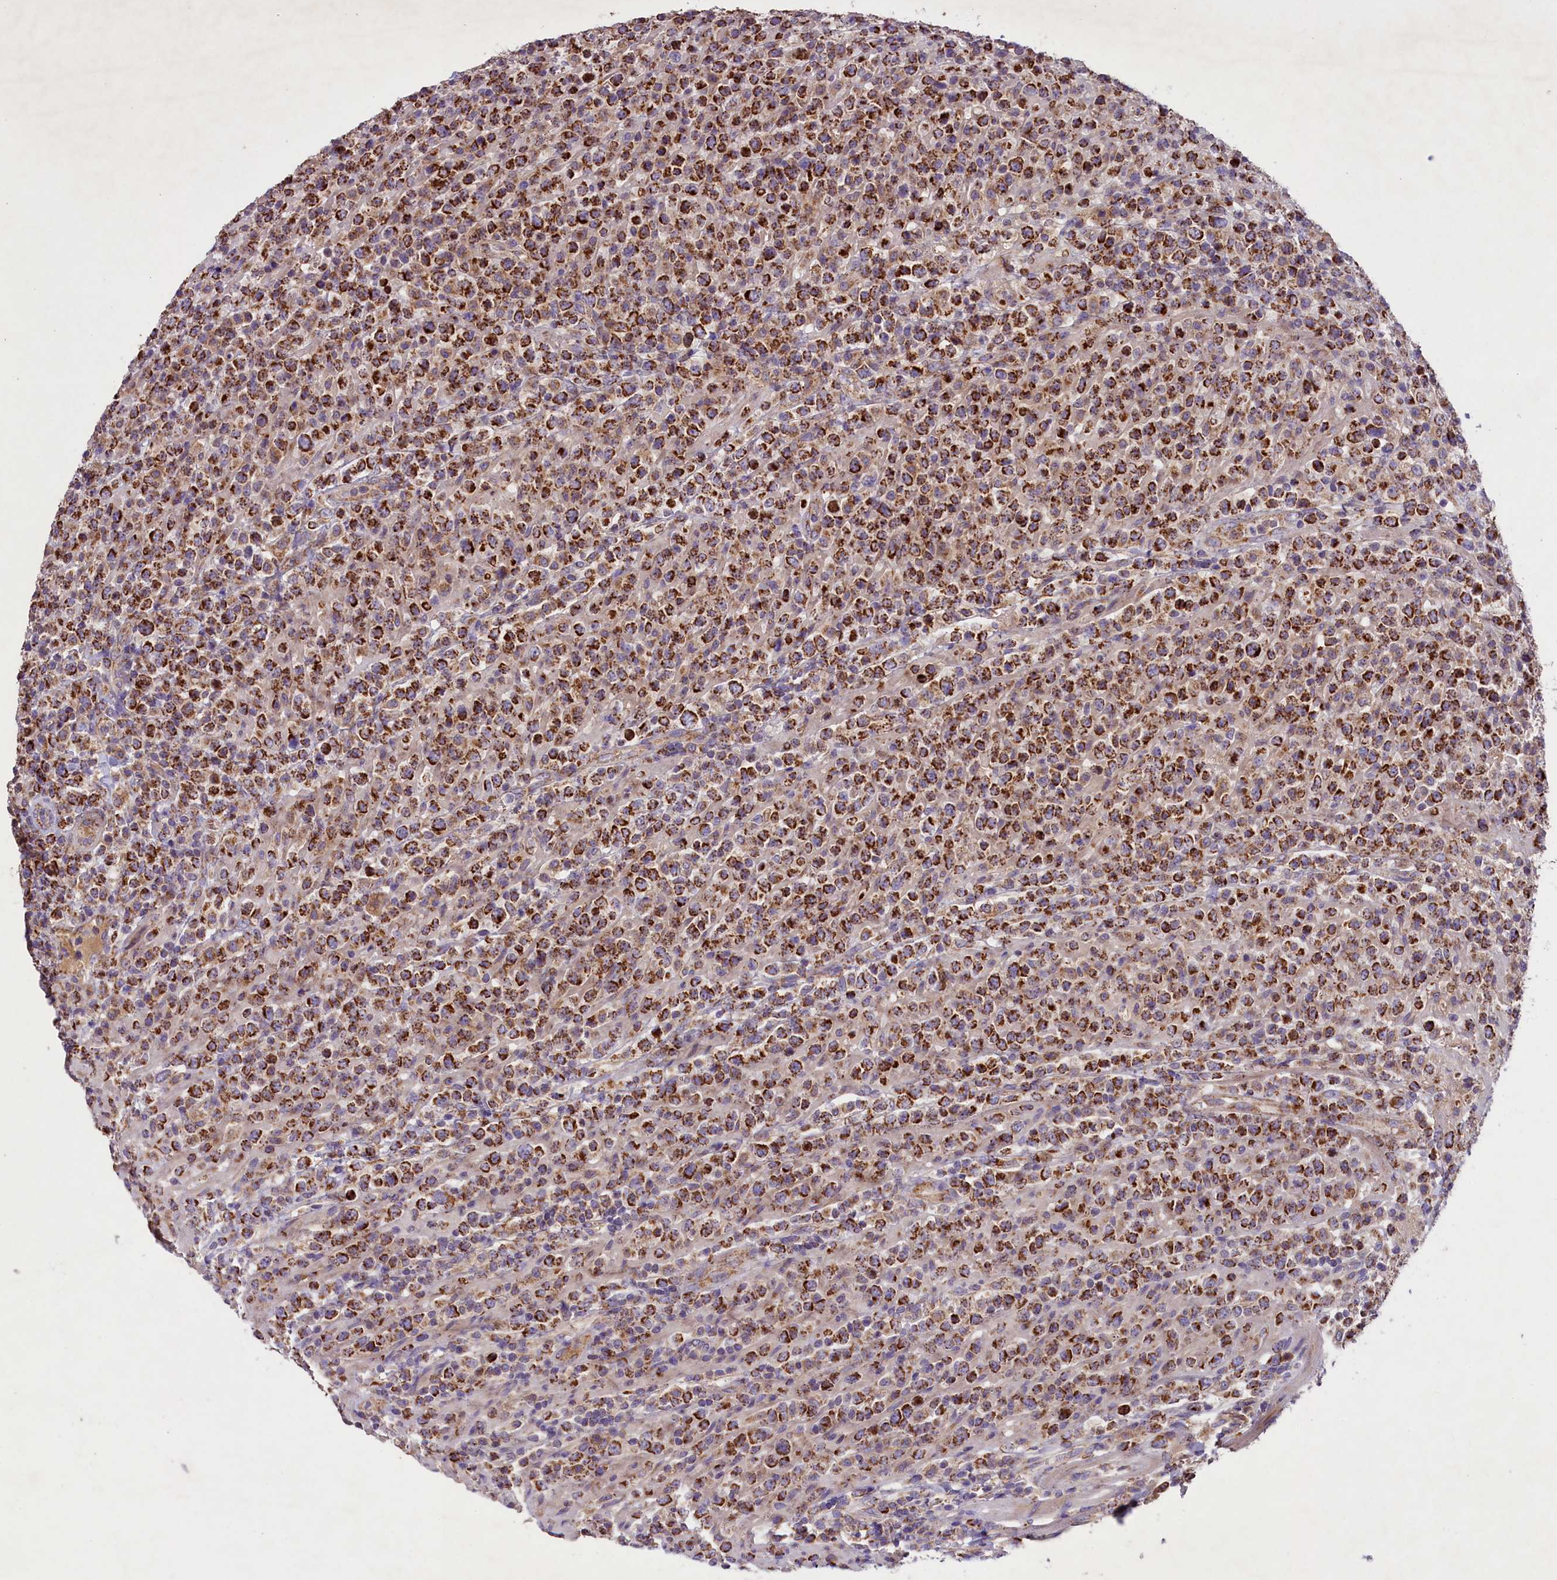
{"staining": {"intensity": "strong", "quantity": ">75%", "location": "cytoplasmic/membranous"}, "tissue": "lymphoma", "cell_type": "Tumor cells", "image_type": "cancer", "snomed": [{"axis": "morphology", "description": "Malignant lymphoma, non-Hodgkin's type, High grade"}, {"axis": "topography", "description": "Colon"}], "caption": "The micrograph shows a brown stain indicating the presence of a protein in the cytoplasmic/membranous of tumor cells in malignant lymphoma, non-Hodgkin's type (high-grade).", "gene": "PMPCB", "patient": {"sex": "female", "age": 53}}